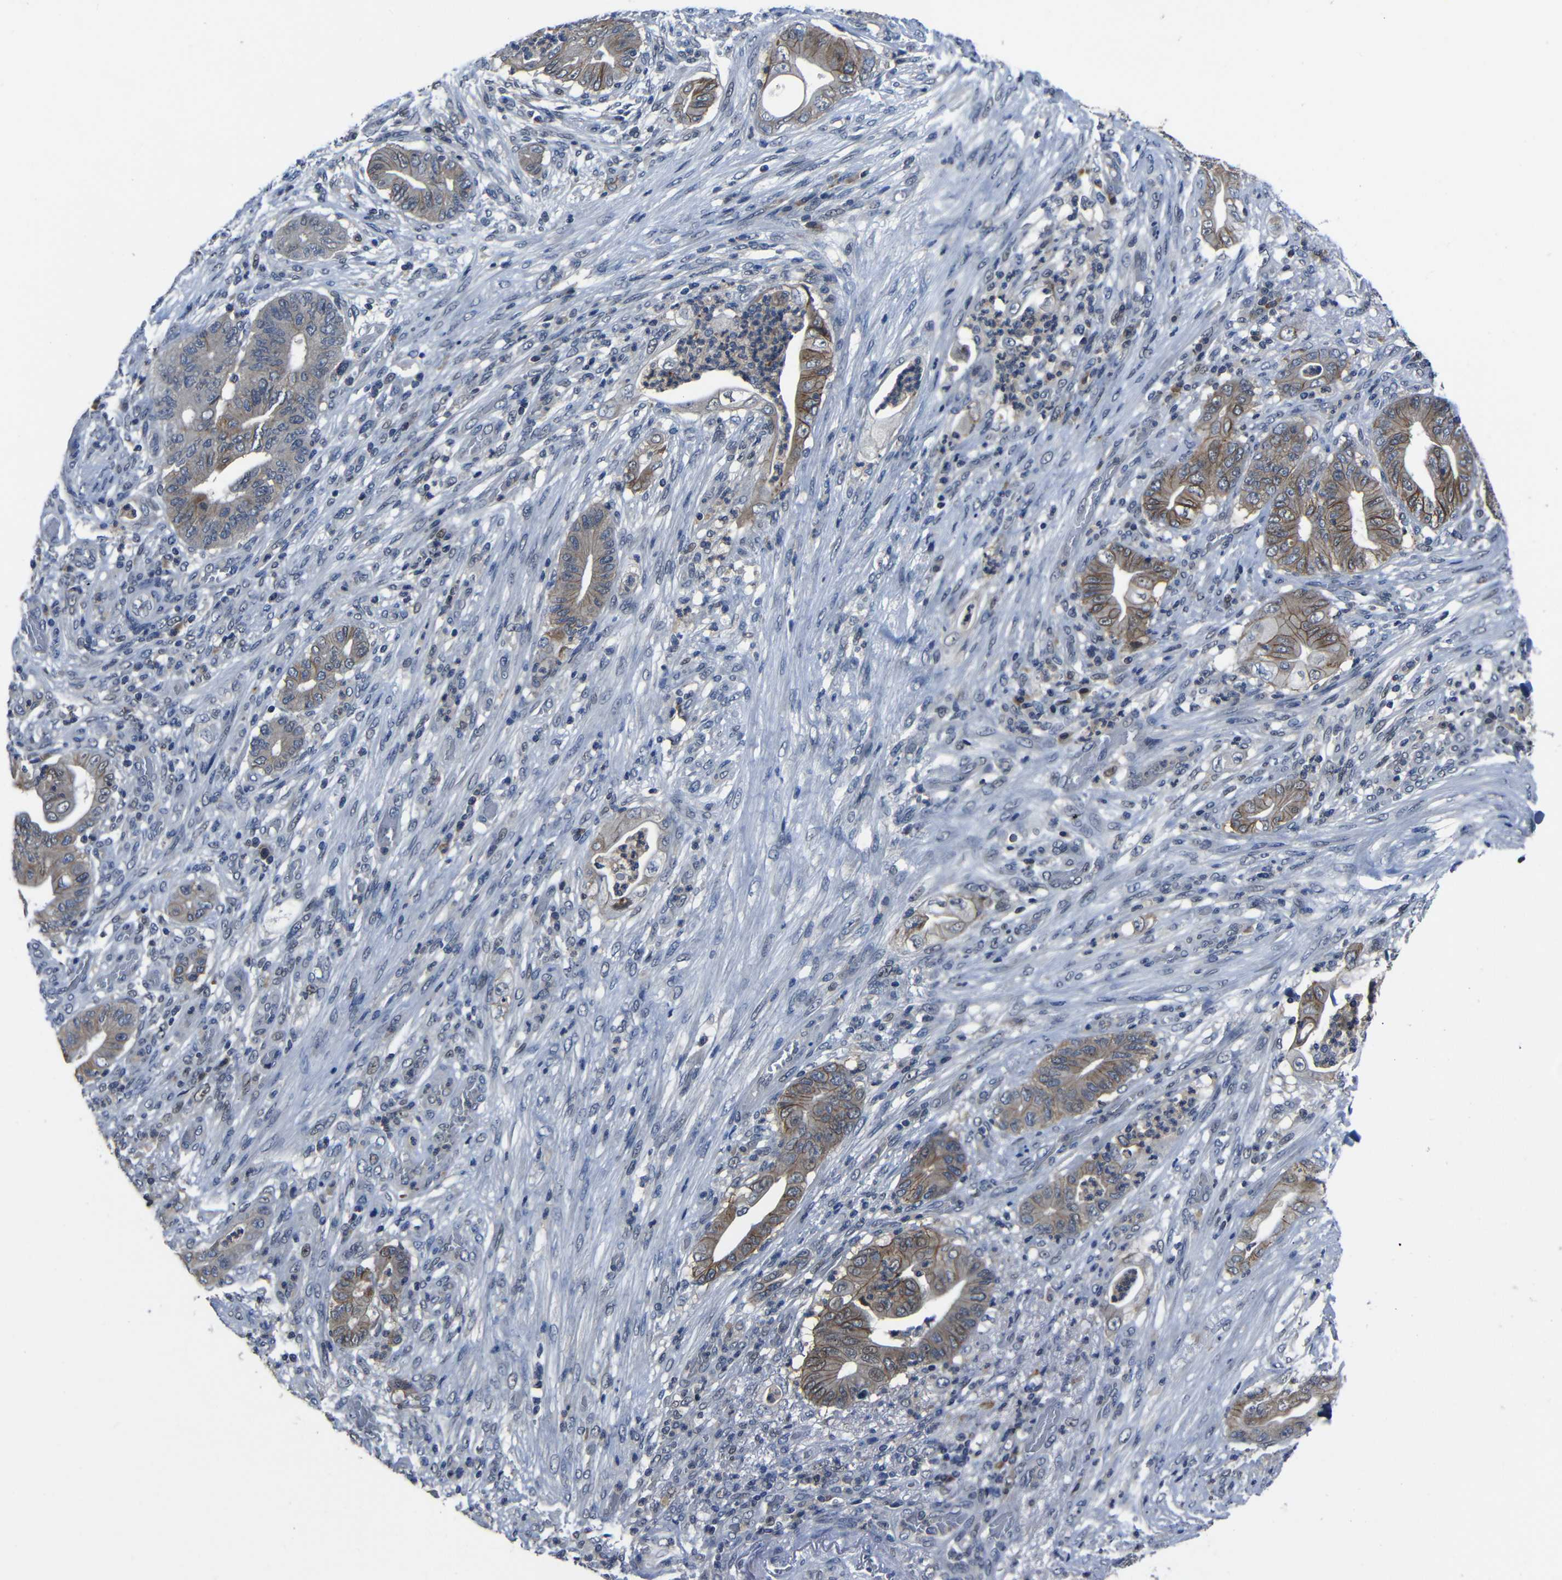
{"staining": {"intensity": "moderate", "quantity": ">75%", "location": "cytoplasmic/membranous"}, "tissue": "stomach cancer", "cell_type": "Tumor cells", "image_type": "cancer", "snomed": [{"axis": "morphology", "description": "Adenocarcinoma, NOS"}, {"axis": "topography", "description": "Stomach"}], "caption": "Adenocarcinoma (stomach) stained with a brown dye displays moderate cytoplasmic/membranous positive staining in approximately >75% of tumor cells.", "gene": "SEMA4B", "patient": {"sex": "female", "age": 73}}